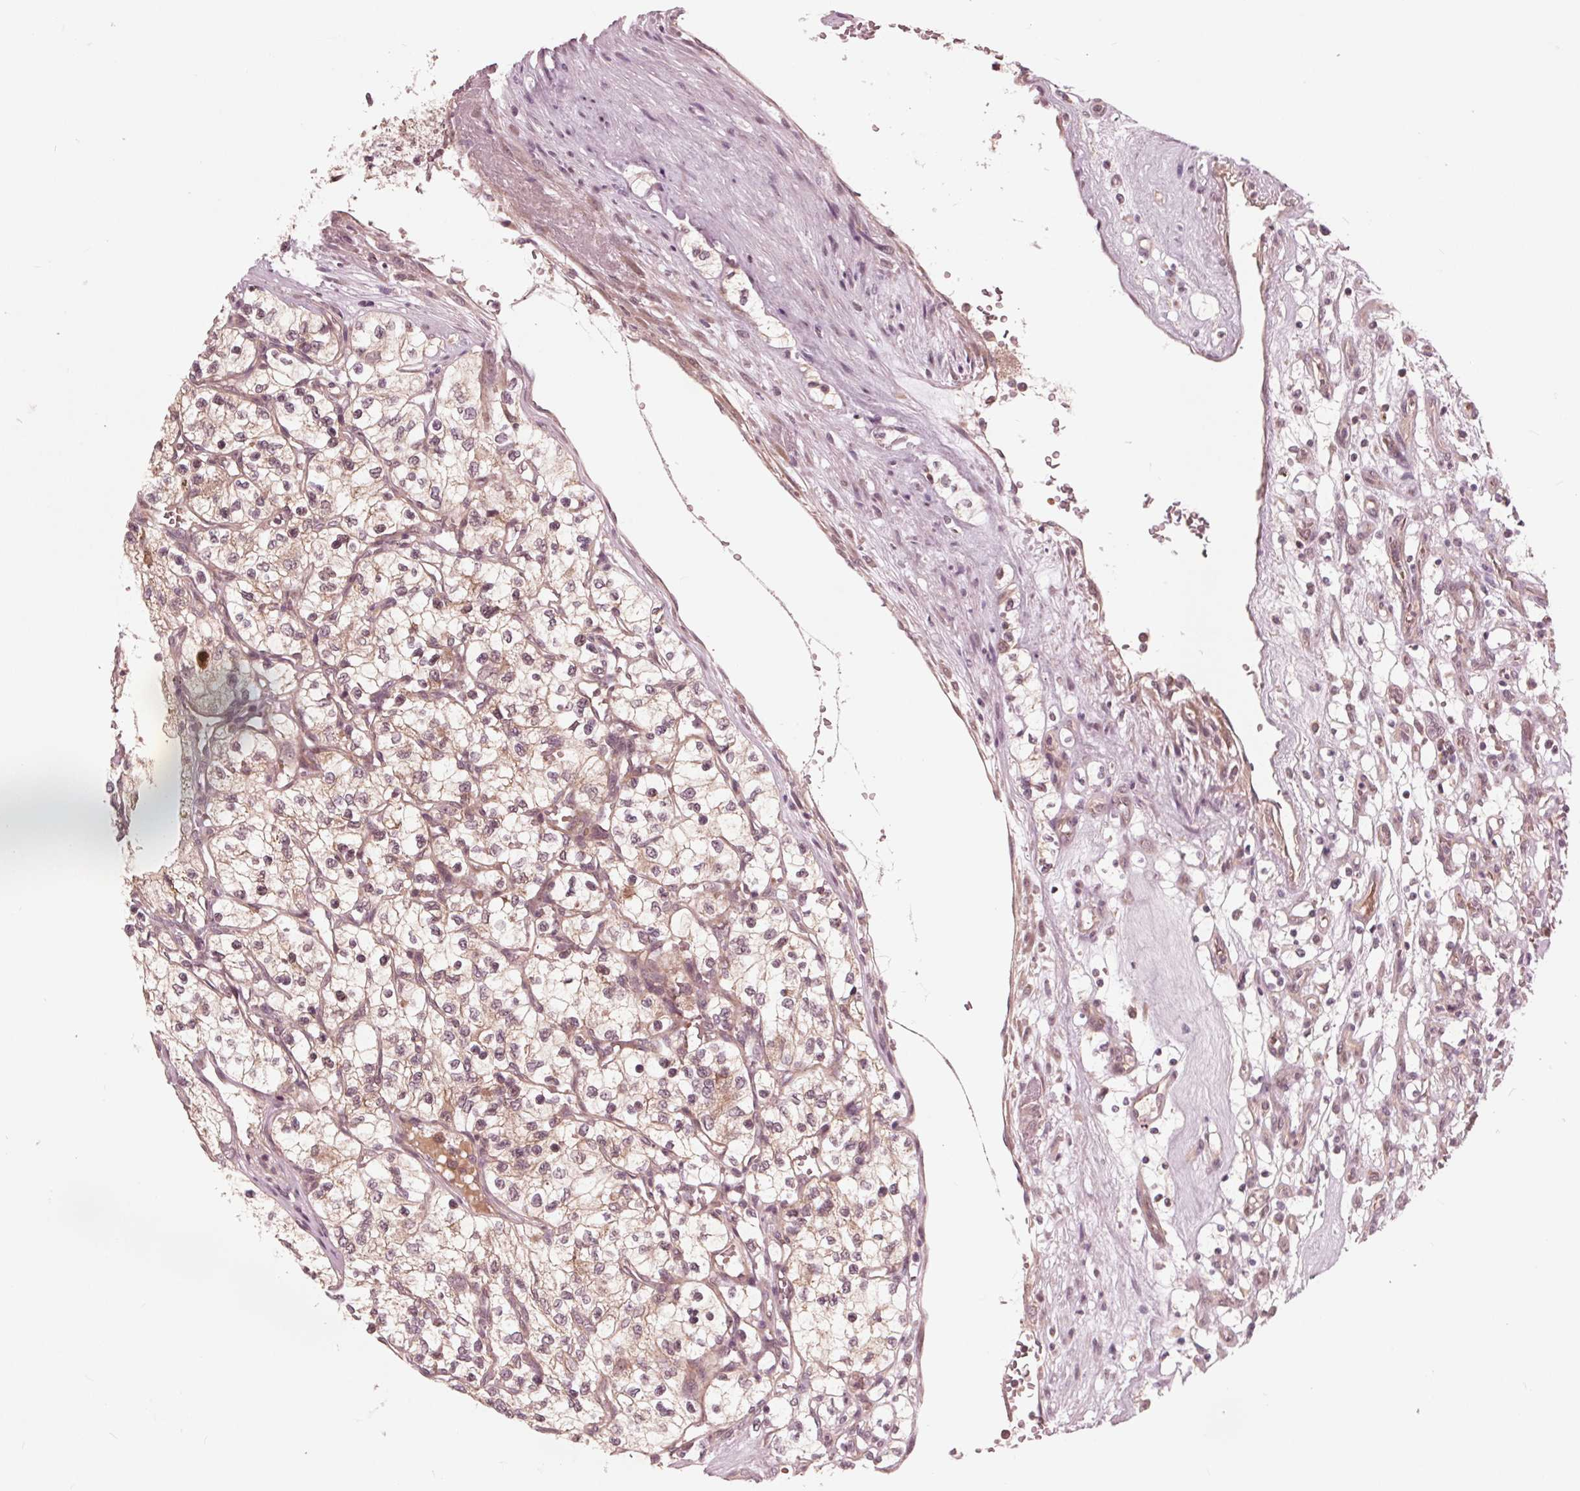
{"staining": {"intensity": "weak", "quantity": "<25%", "location": "cytoplasmic/membranous,nuclear"}, "tissue": "renal cancer", "cell_type": "Tumor cells", "image_type": "cancer", "snomed": [{"axis": "morphology", "description": "Adenocarcinoma, NOS"}, {"axis": "topography", "description": "Kidney"}], "caption": "A histopathology image of human adenocarcinoma (renal) is negative for staining in tumor cells.", "gene": "UBALD1", "patient": {"sex": "female", "age": 69}}